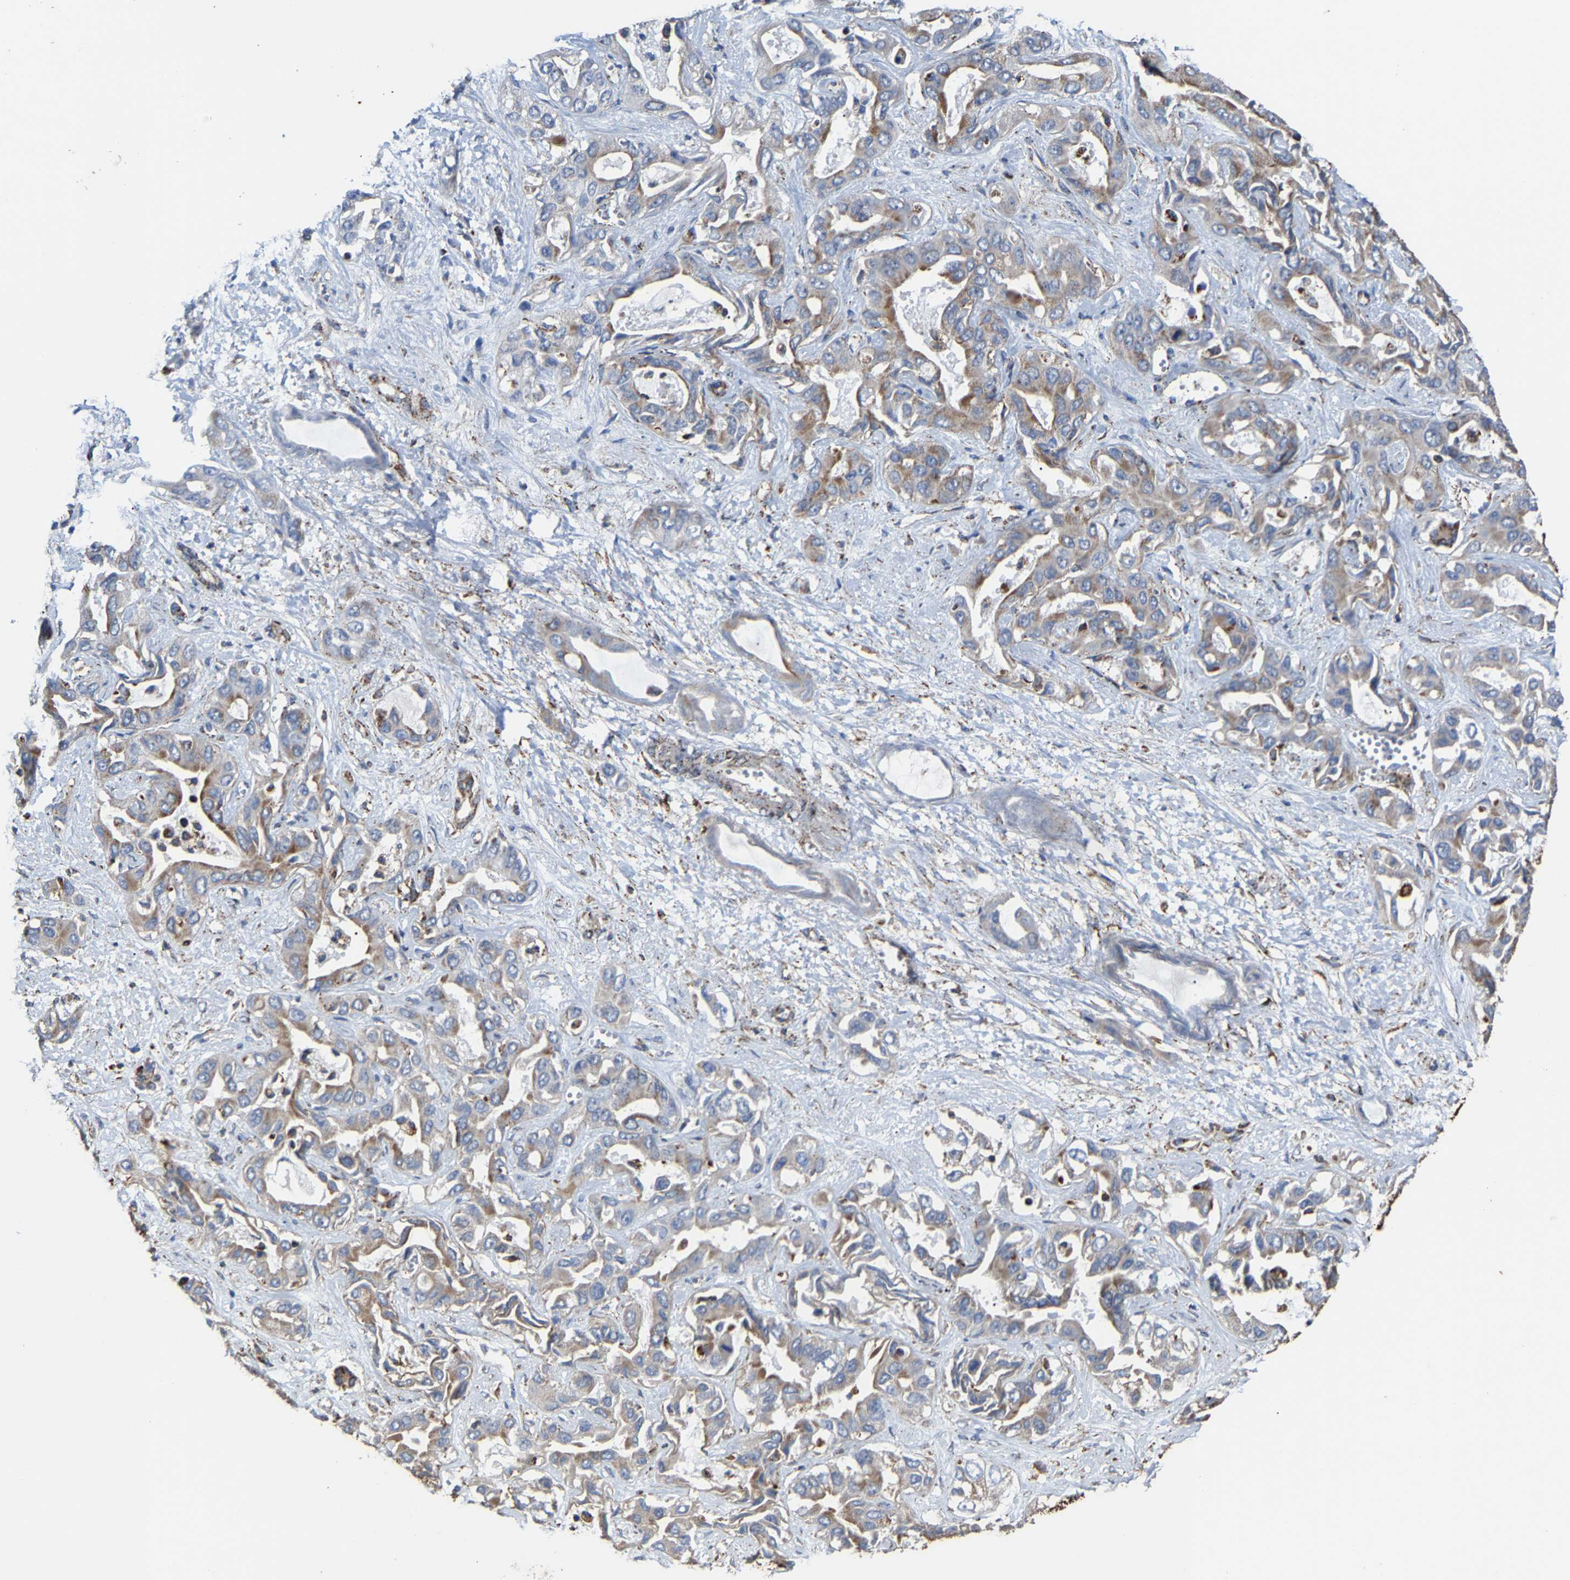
{"staining": {"intensity": "weak", "quantity": "25%-75%", "location": "cytoplasmic/membranous"}, "tissue": "liver cancer", "cell_type": "Tumor cells", "image_type": "cancer", "snomed": [{"axis": "morphology", "description": "Cholangiocarcinoma"}, {"axis": "topography", "description": "Liver"}], "caption": "This is an image of IHC staining of liver cholangiocarcinoma, which shows weak positivity in the cytoplasmic/membranous of tumor cells.", "gene": "NDUFV3", "patient": {"sex": "female", "age": 52}}